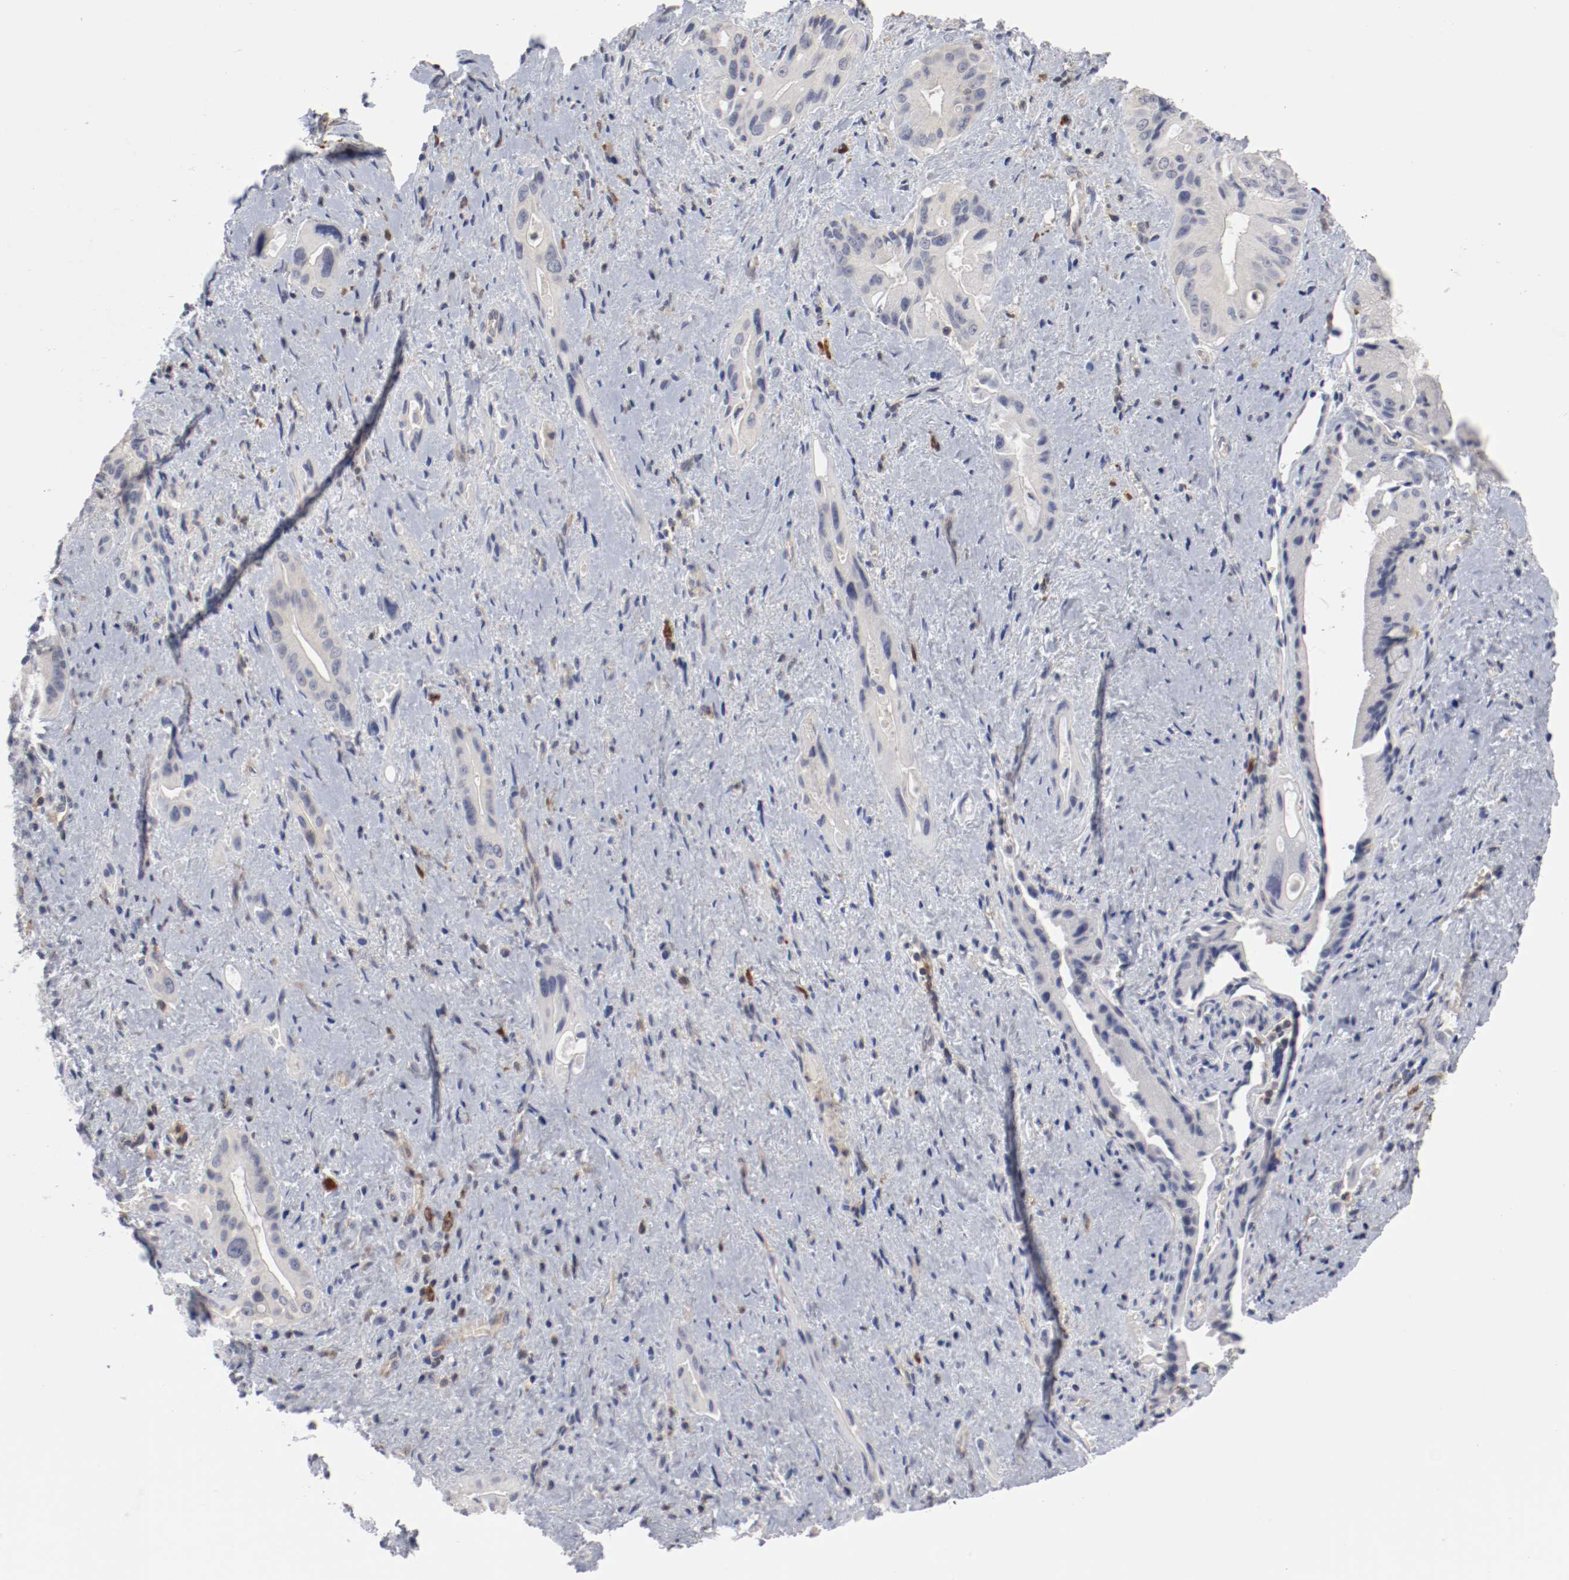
{"staining": {"intensity": "negative", "quantity": "none", "location": "none"}, "tissue": "pancreatic cancer", "cell_type": "Tumor cells", "image_type": "cancer", "snomed": [{"axis": "morphology", "description": "Adenocarcinoma, NOS"}, {"axis": "topography", "description": "Pancreas"}], "caption": "This is an immunohistochemistry (IHC) micrograph of pancreatic adenocarcinoma. There is no expression in tumor cells.", "gene": "CBL", "patient": {"sex": "male", "age": 77}}